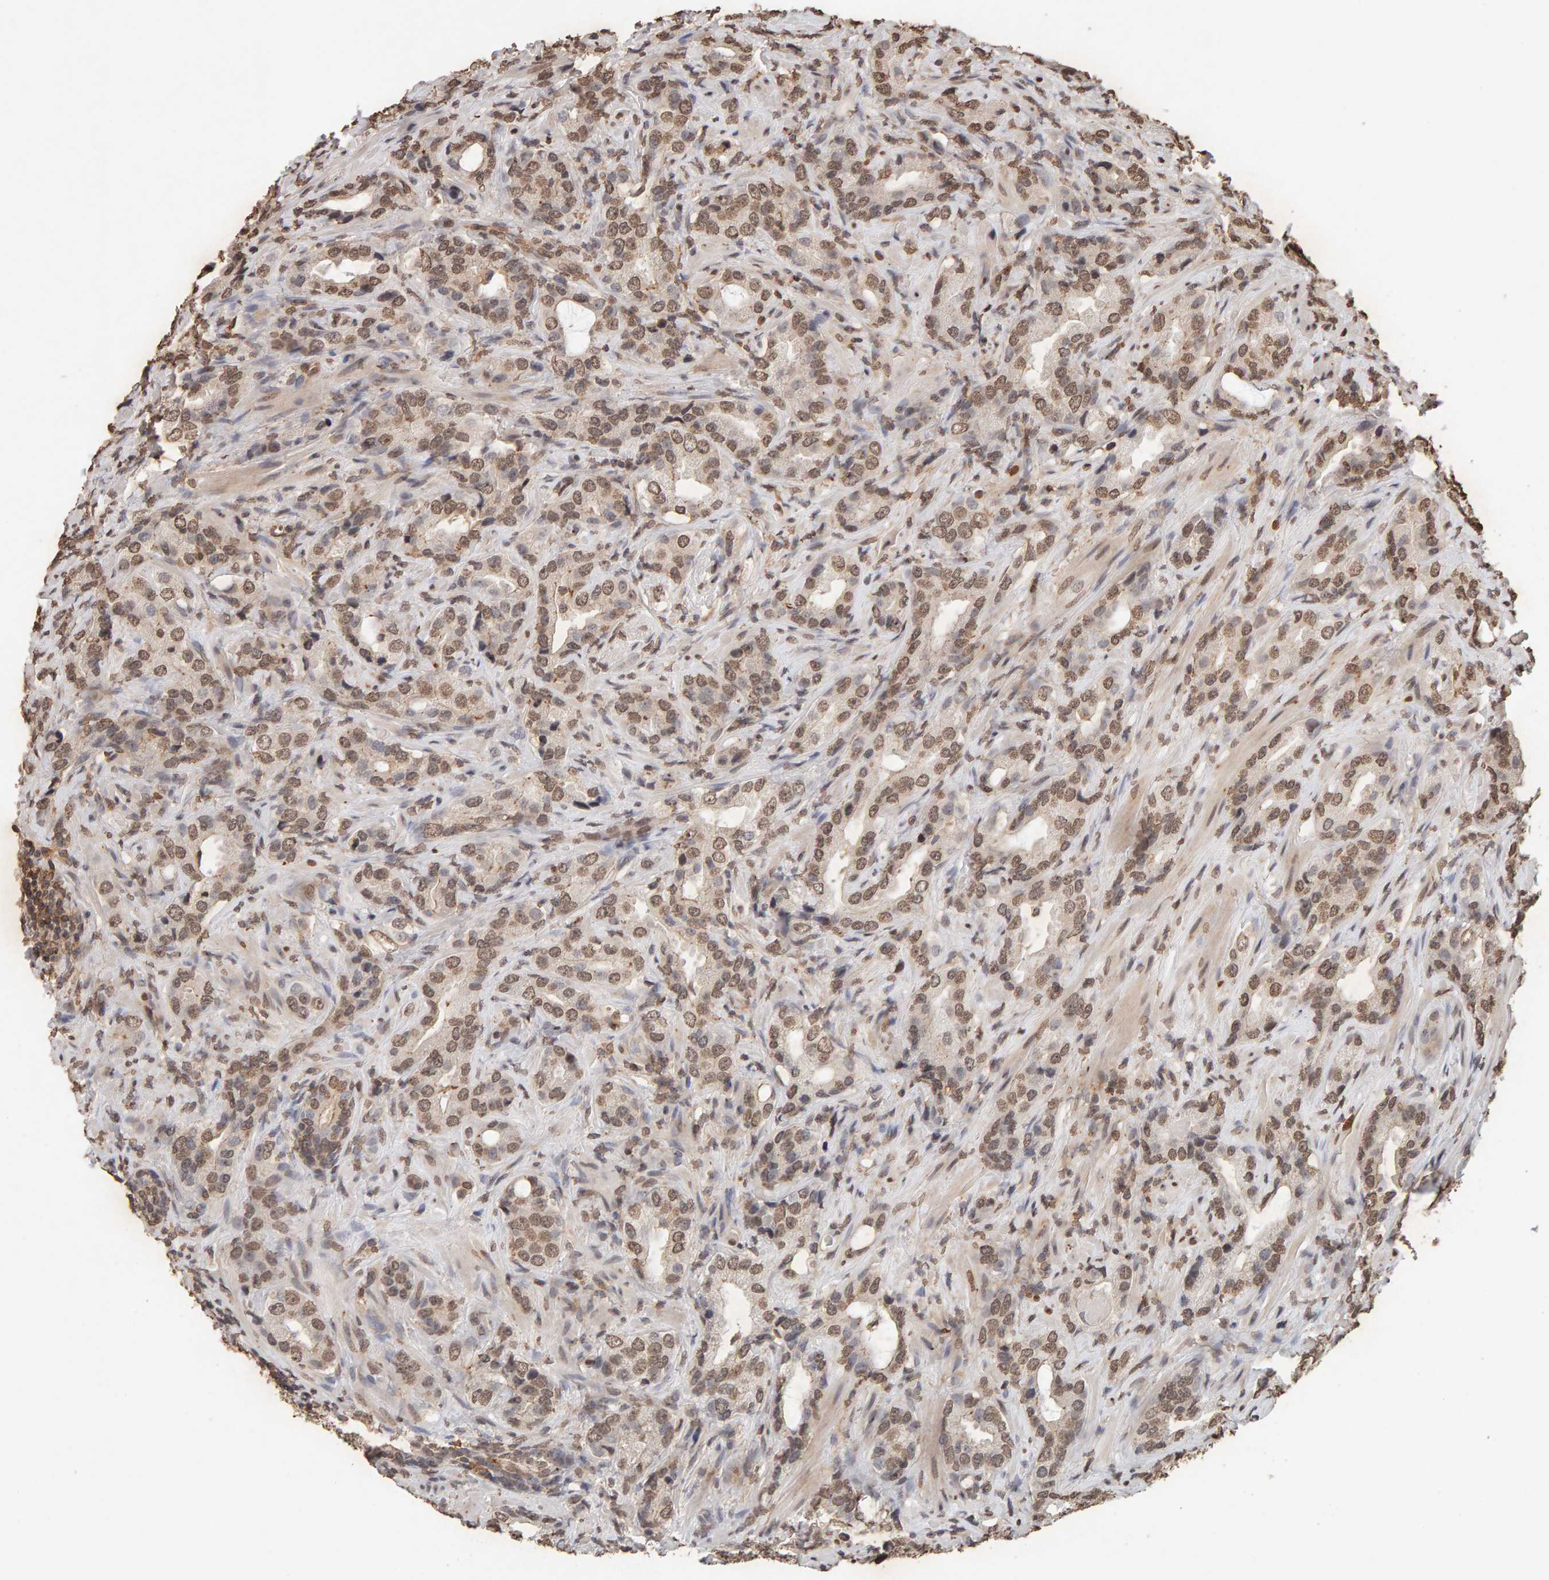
{"staining": {"intensity": "moderate", "quantity": ">75%", "location": "nuclear"}, "tissue": "prostate cancer", "cell_type": "Tumor cells", "image_type": "cancer", "snomed": [{"axis": "morphology", "description": "Adenocarcinoma, High grade"}, {"axis": "topography", "description": "Prostate"}], "caption": "Prostate adenocarcinoma (high-grade) stained with a protein marker demonstrates moderate staining in tumor cells.", "gene": "DNAJB5", "patient": {"sex": "male", "age": 63}}